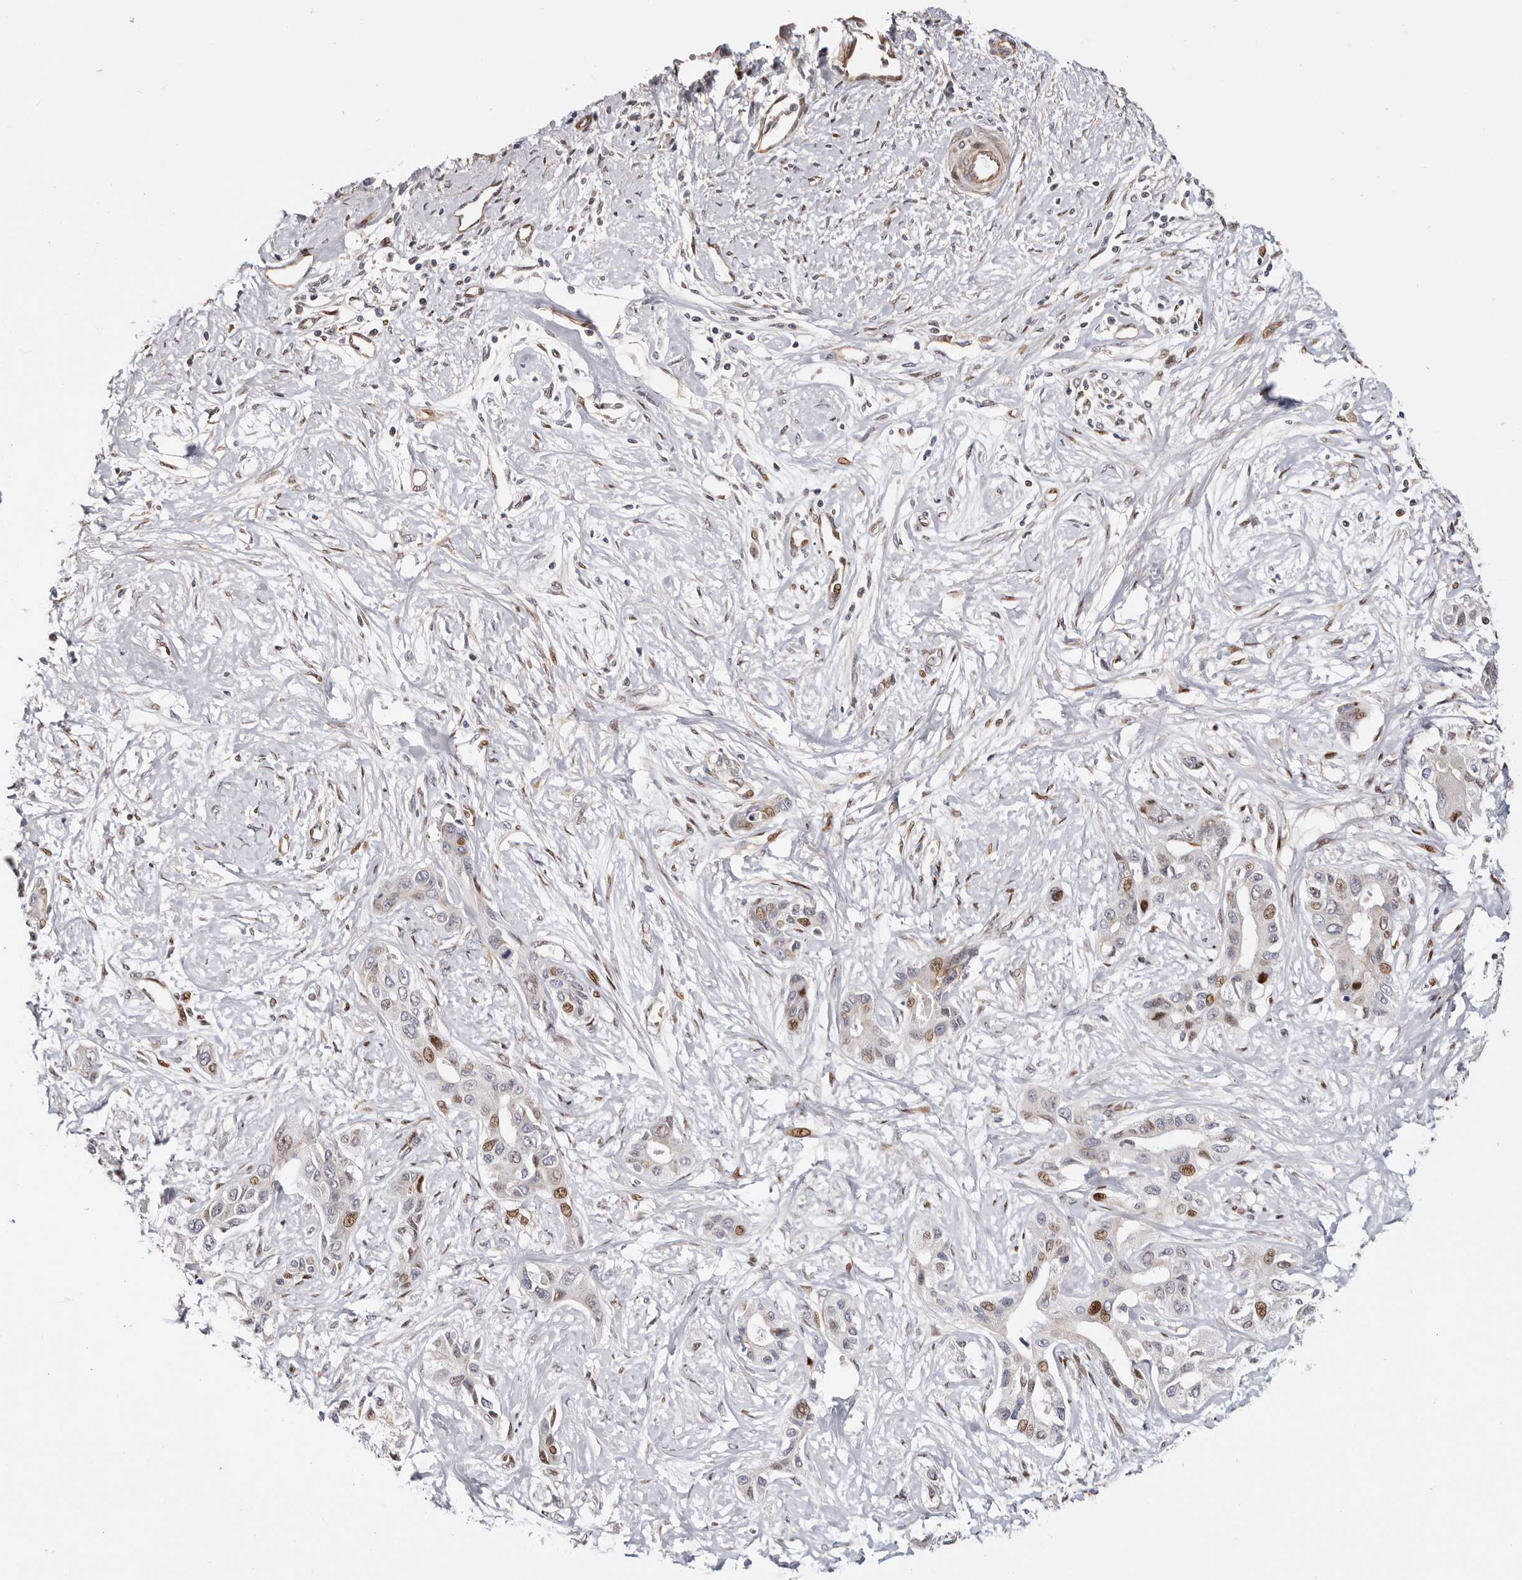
{"staining": {"intensity": "moderate", "quantity": "<25%", "location": "cytoplasmic/membranous,nuclear"}, "tissue": "liver cancer", "cell_type": "Tumor cells", "image_type": "cancer", "snomed": [{"axis": "morphology", "description": "Cholangiocarcinoma"}, {"axis": "topography", "description": "Liver"}], "caption": "Immunohistochemistry (IHC) of human cholangiocarcinoma (liver) demonstrates low levels of moderate cytoplasmic/membranous and nuclear expression in about <25% of tumor cells.", "gene": "EPHX3", "patient": {"sex": "male", "age": 59}}